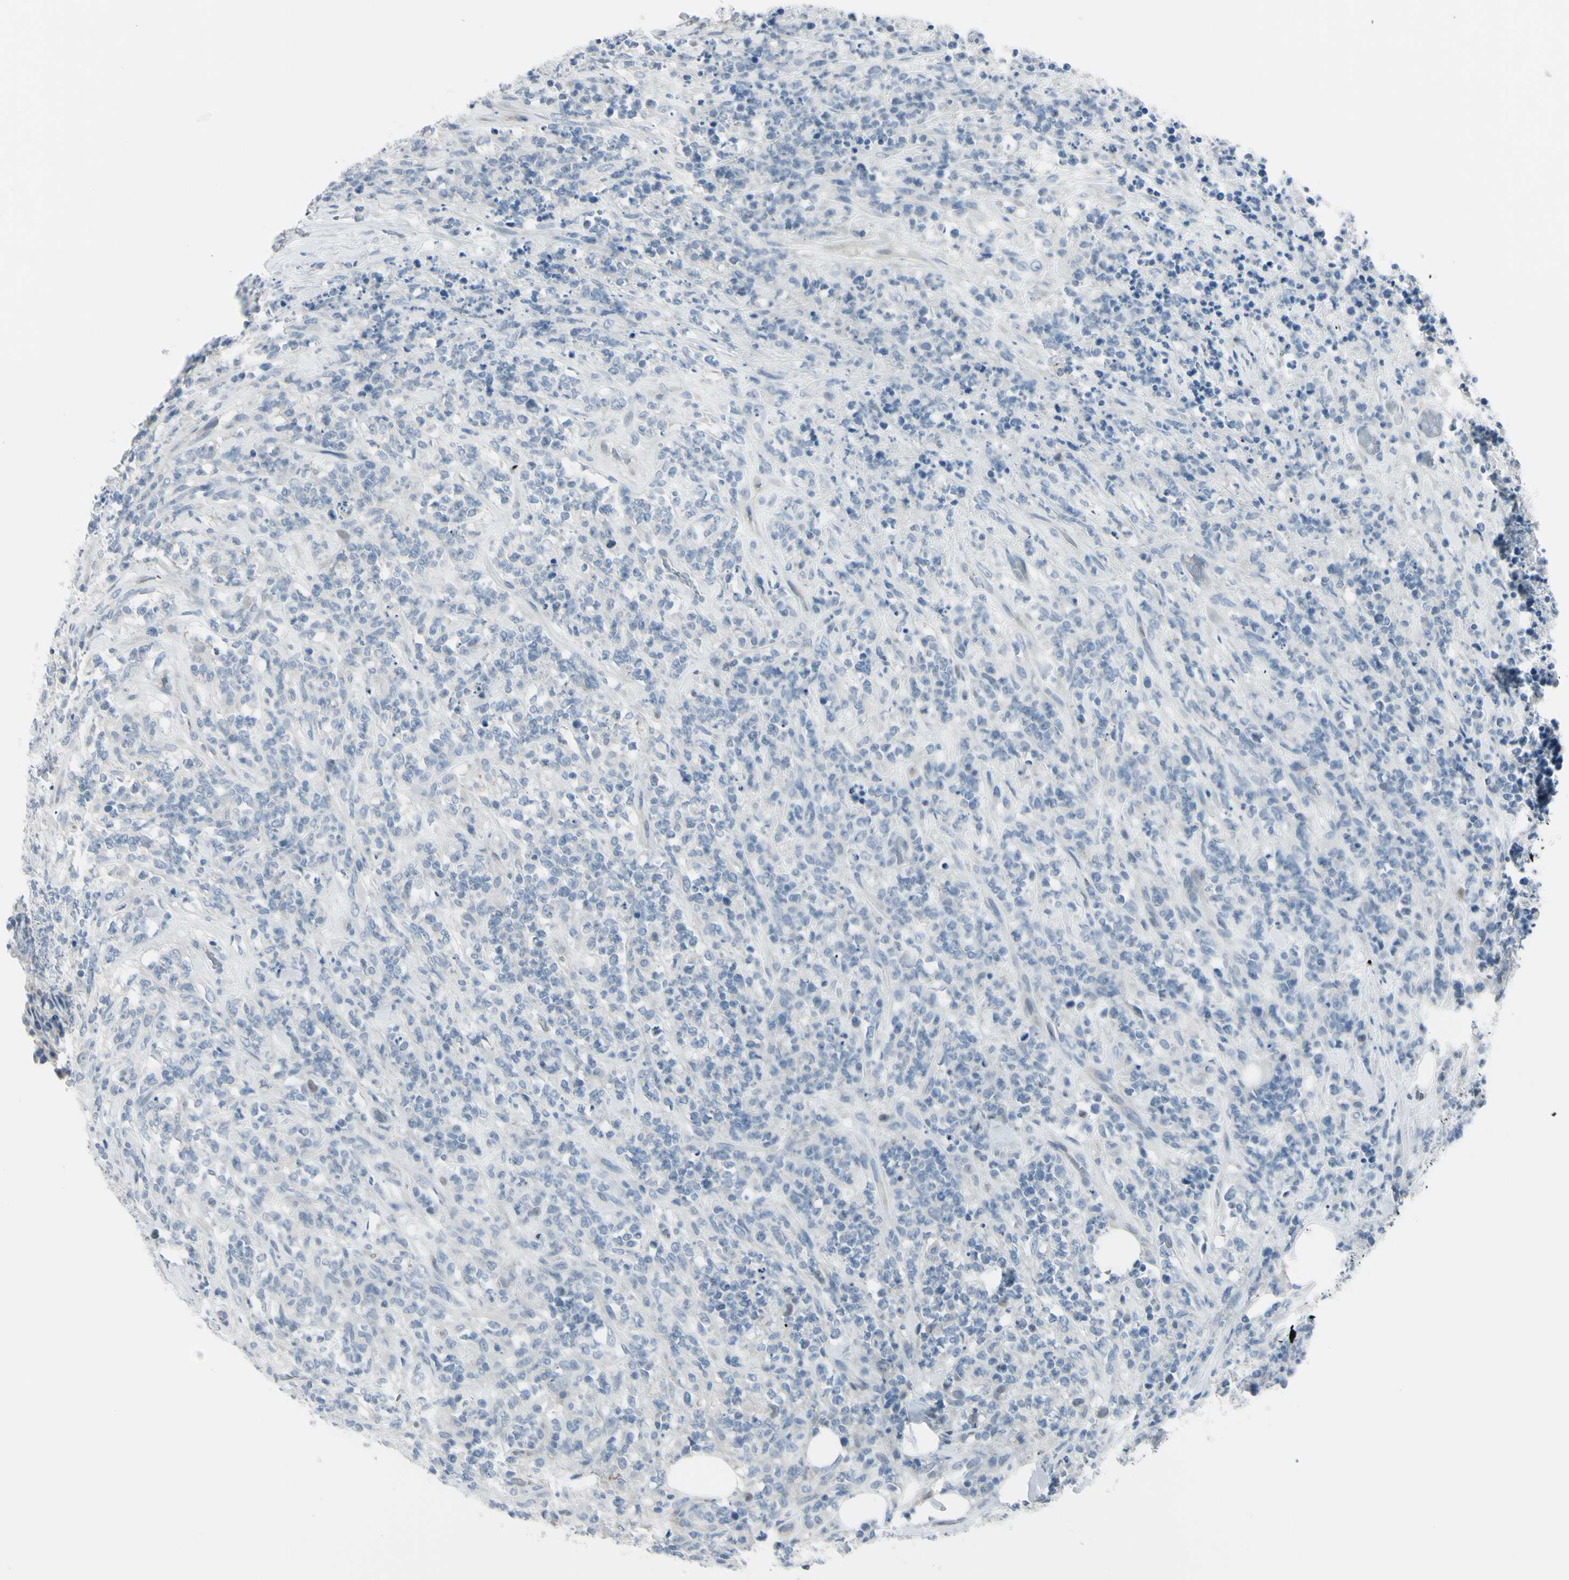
{"staining": {"intensity": "negative", "quantity": "none", "location": "none"}, "tissue": "lymphoma", "cell_type": "Tumor cells", "image_type": "cancer", "snomed": [{"axis": "morphology", "description": "Malignant lymphoma, non-Hodgkin's type, High grade"}, {"axis": "topography", "description": "Soft tissue"}], "caption": "Tumor cells show no significant protein expression in high-grade malignant lymphoma, non-Hodgkin's type.", "gene": "ASB9", "patient": {"sex": "male", "age": 18}}